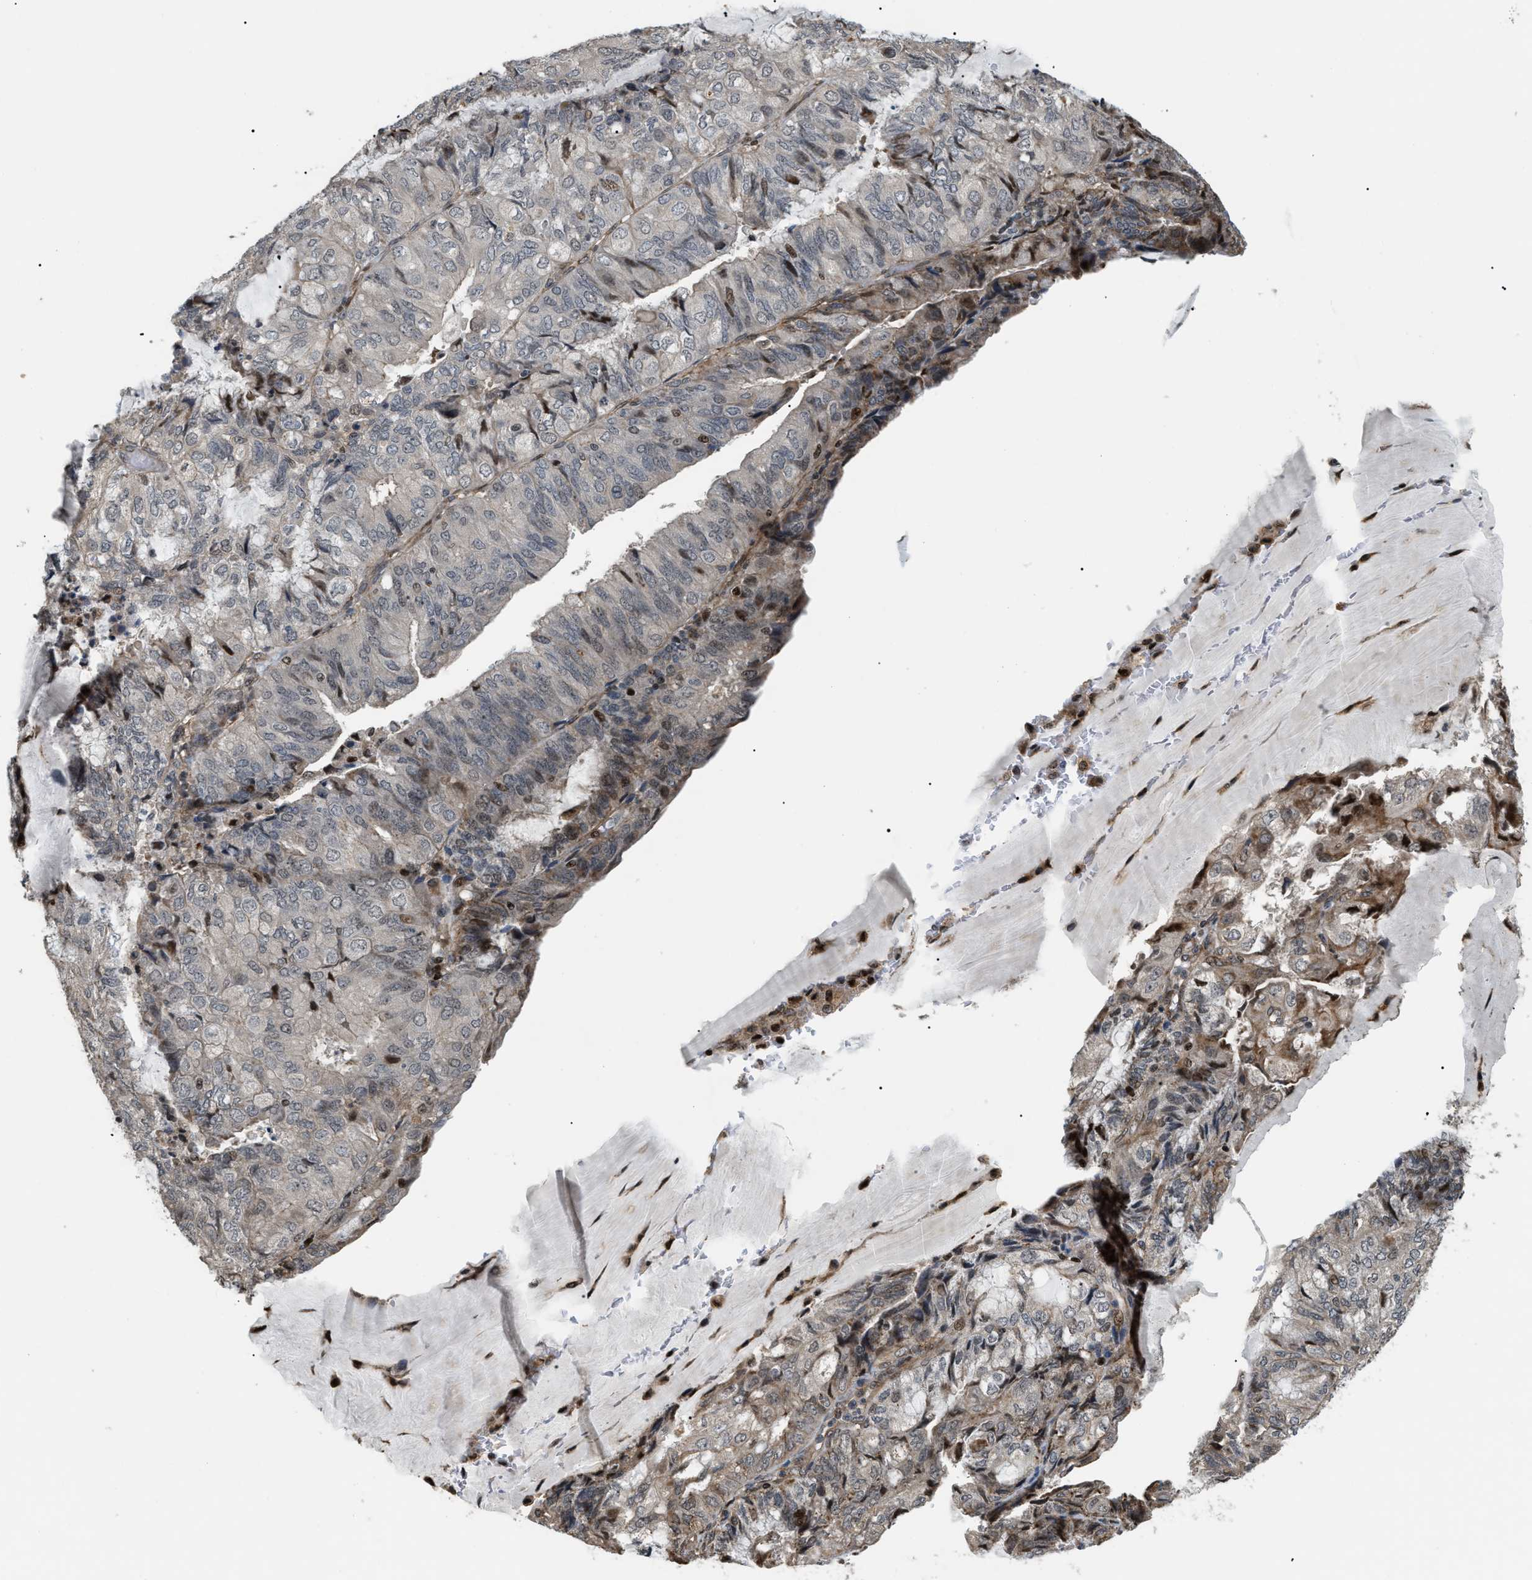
{"staining": {"intensity": "moderate", "quantity": "<25%", "location": "cytoplasmic/membranous,nuclear"}, "tissue": "endometrial cancer", "cell_type": "Tumor cells", "image_type": "cancer", "snomed": [{"axis": "morphology", "description": "Adenocarcinoma, NOS"}, {"axis": "topography", "description": "Endometrium"}], "caption": "Protein staining of endometrial cancer (adenocarcinoma) tissue demonstrates moderate cytoplasmic/membranous and nuclear staining in about <25% of tumor cells.", "gene": "LTA4H", "patient": {"sex": "female", "age": 81}}